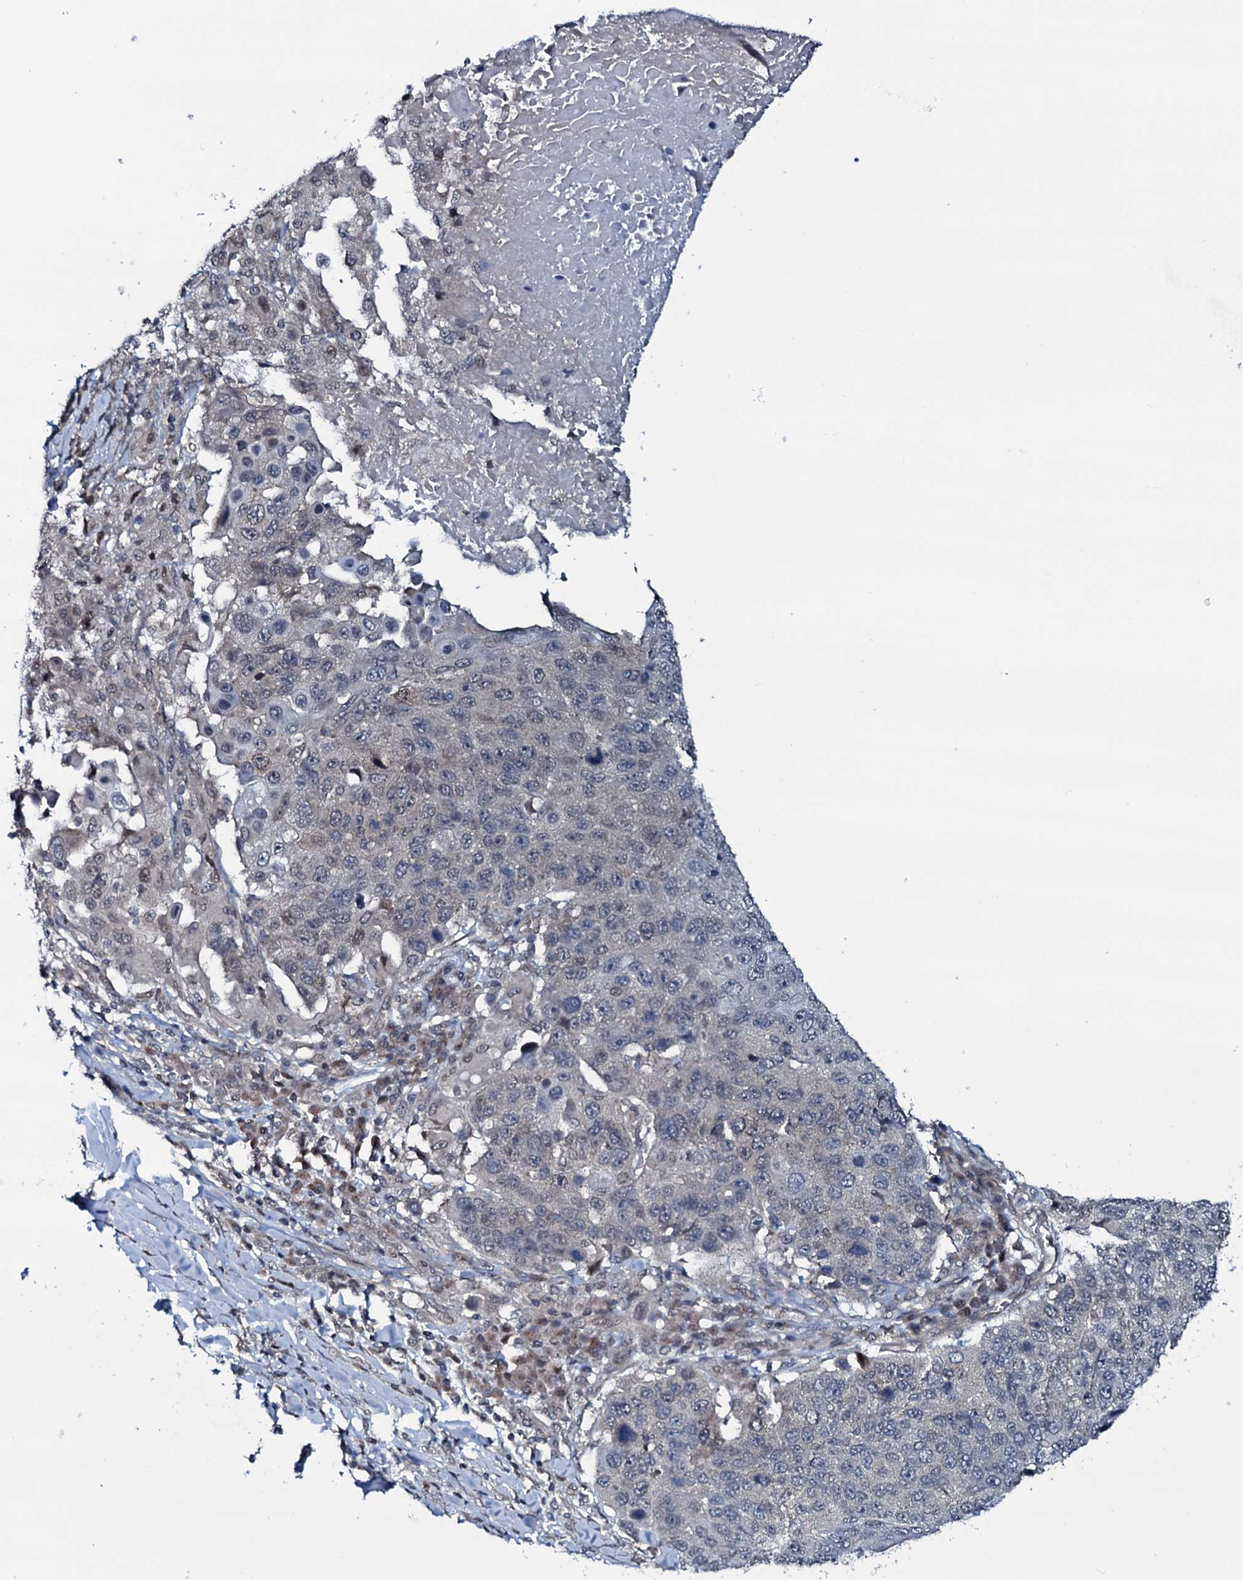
{"staining": {"intensity": "negative", "quantity": "none", "location": "none"}, "tissue": "lung cancer", "cell_type": "Tumor cells", "image_type": "cancer", "snomed": [{"axis": "morphology", "description": "Normal tissue, NOS"}, {"axis": "morphology", "description": "Squamous cell carcinoma, NOS"}, {"axis": "topography", "description": "Lymph node"}, {"axis": "topography", "description": "Lung"}], "caption": "High magnification brightfield microscopy of squamous cell carcinoma (lung) stained with DAB (brown) and counterstained with hematoxylin (blue): tumor cells show no significant expression.", "gene": "OGFOD2", "patient": {"sex": "male", "age": 66}}